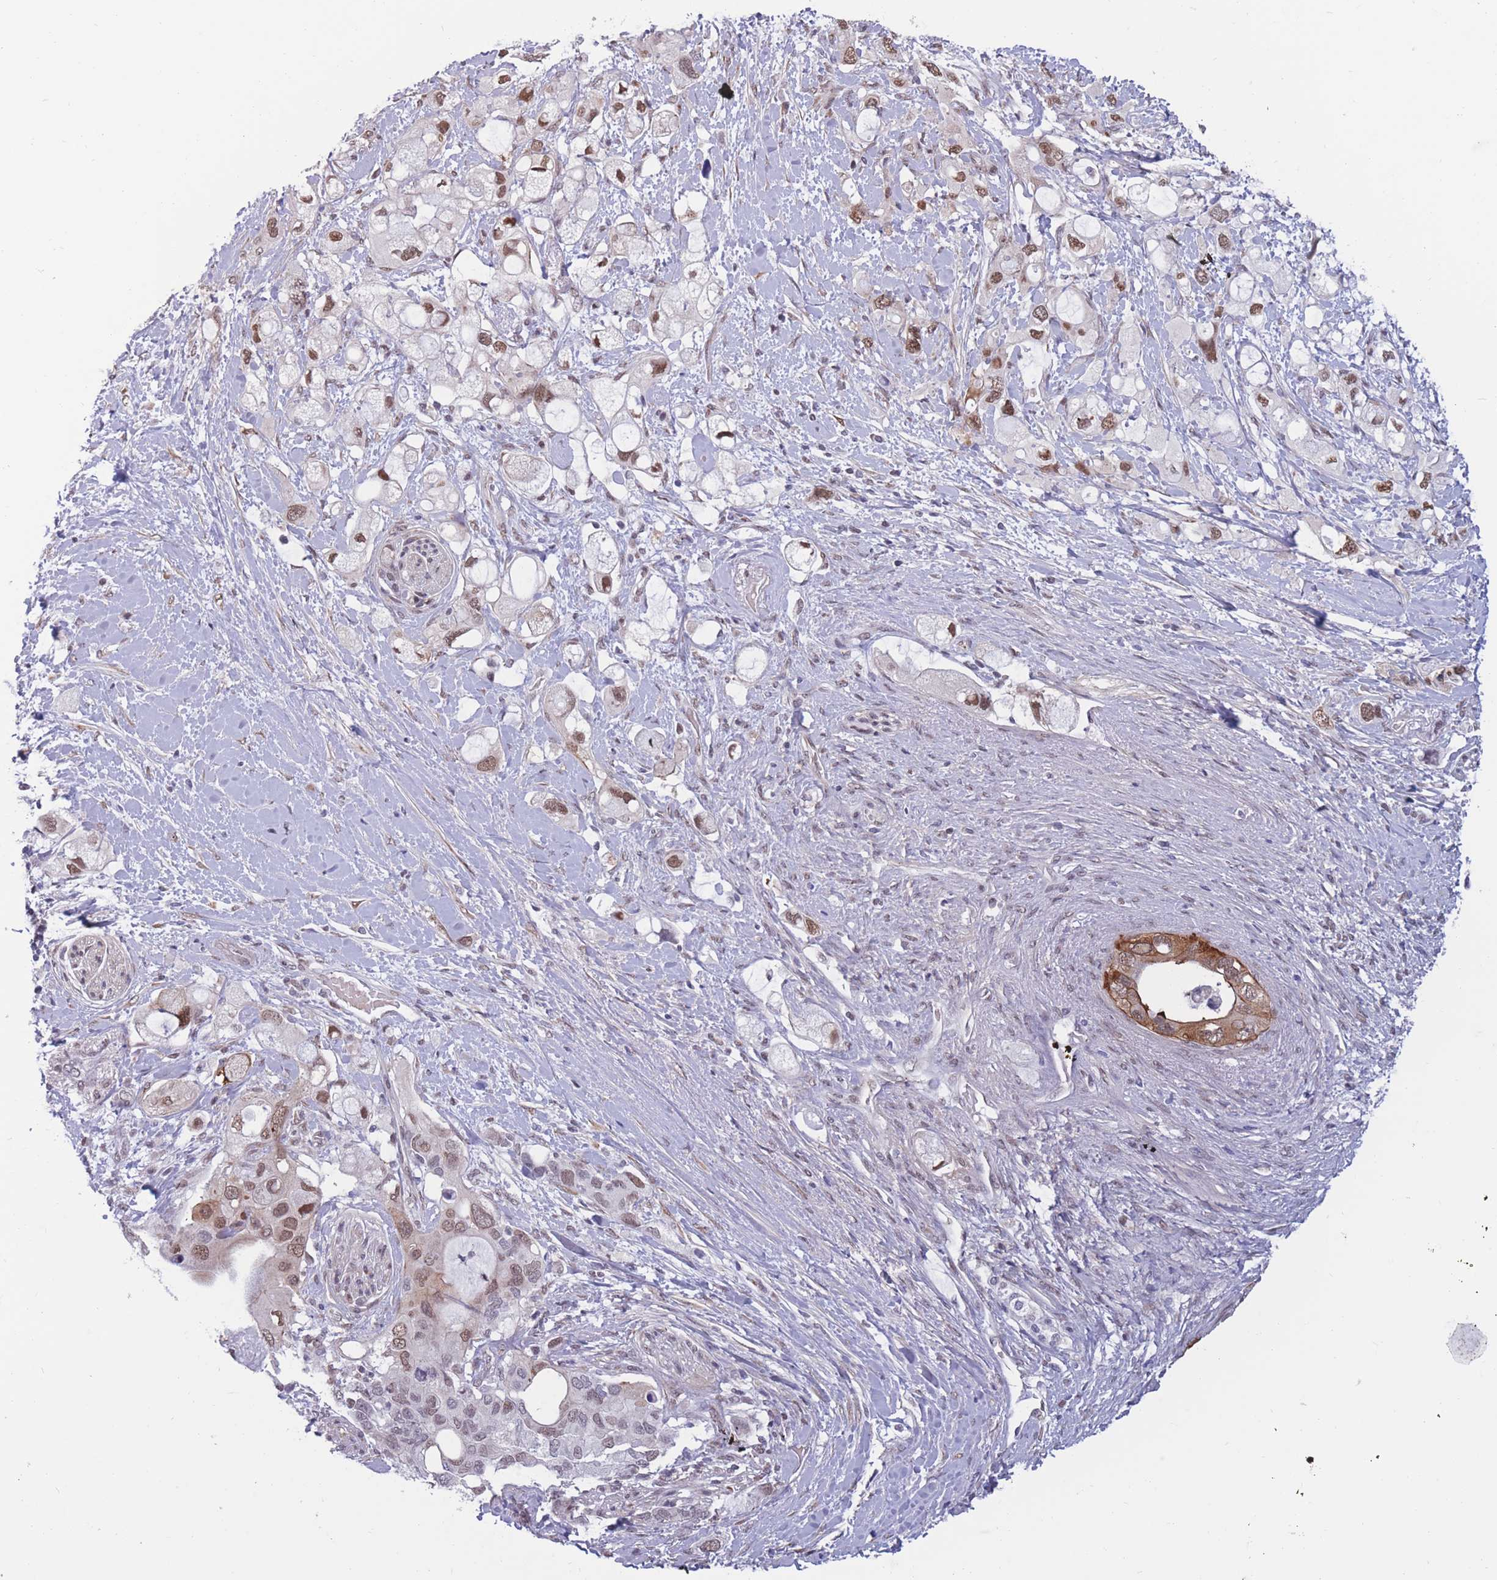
{"staining": {"intensity": "moderate", "quantity": "25%-75%", "location": "nuclear"}, "tissue": "pancreatic cancer", "cell_type": "Tumor cells", "image_type": "cancer", "snomed": [{"axis": "morphology", "description": "Adenocarcinoma, NOS"}, {"axis": "topography", "description": "Pancreas"}], "caption": "High-power microscopy captured an immunohistochemistry histopathology image of adenocarcinoma (pancreatic), revealing moderate nuclear staining in approximately 25%-75% of tumor cells.", "gene": "BCL9L", "patient": {"sex": "female", "age": 56}}